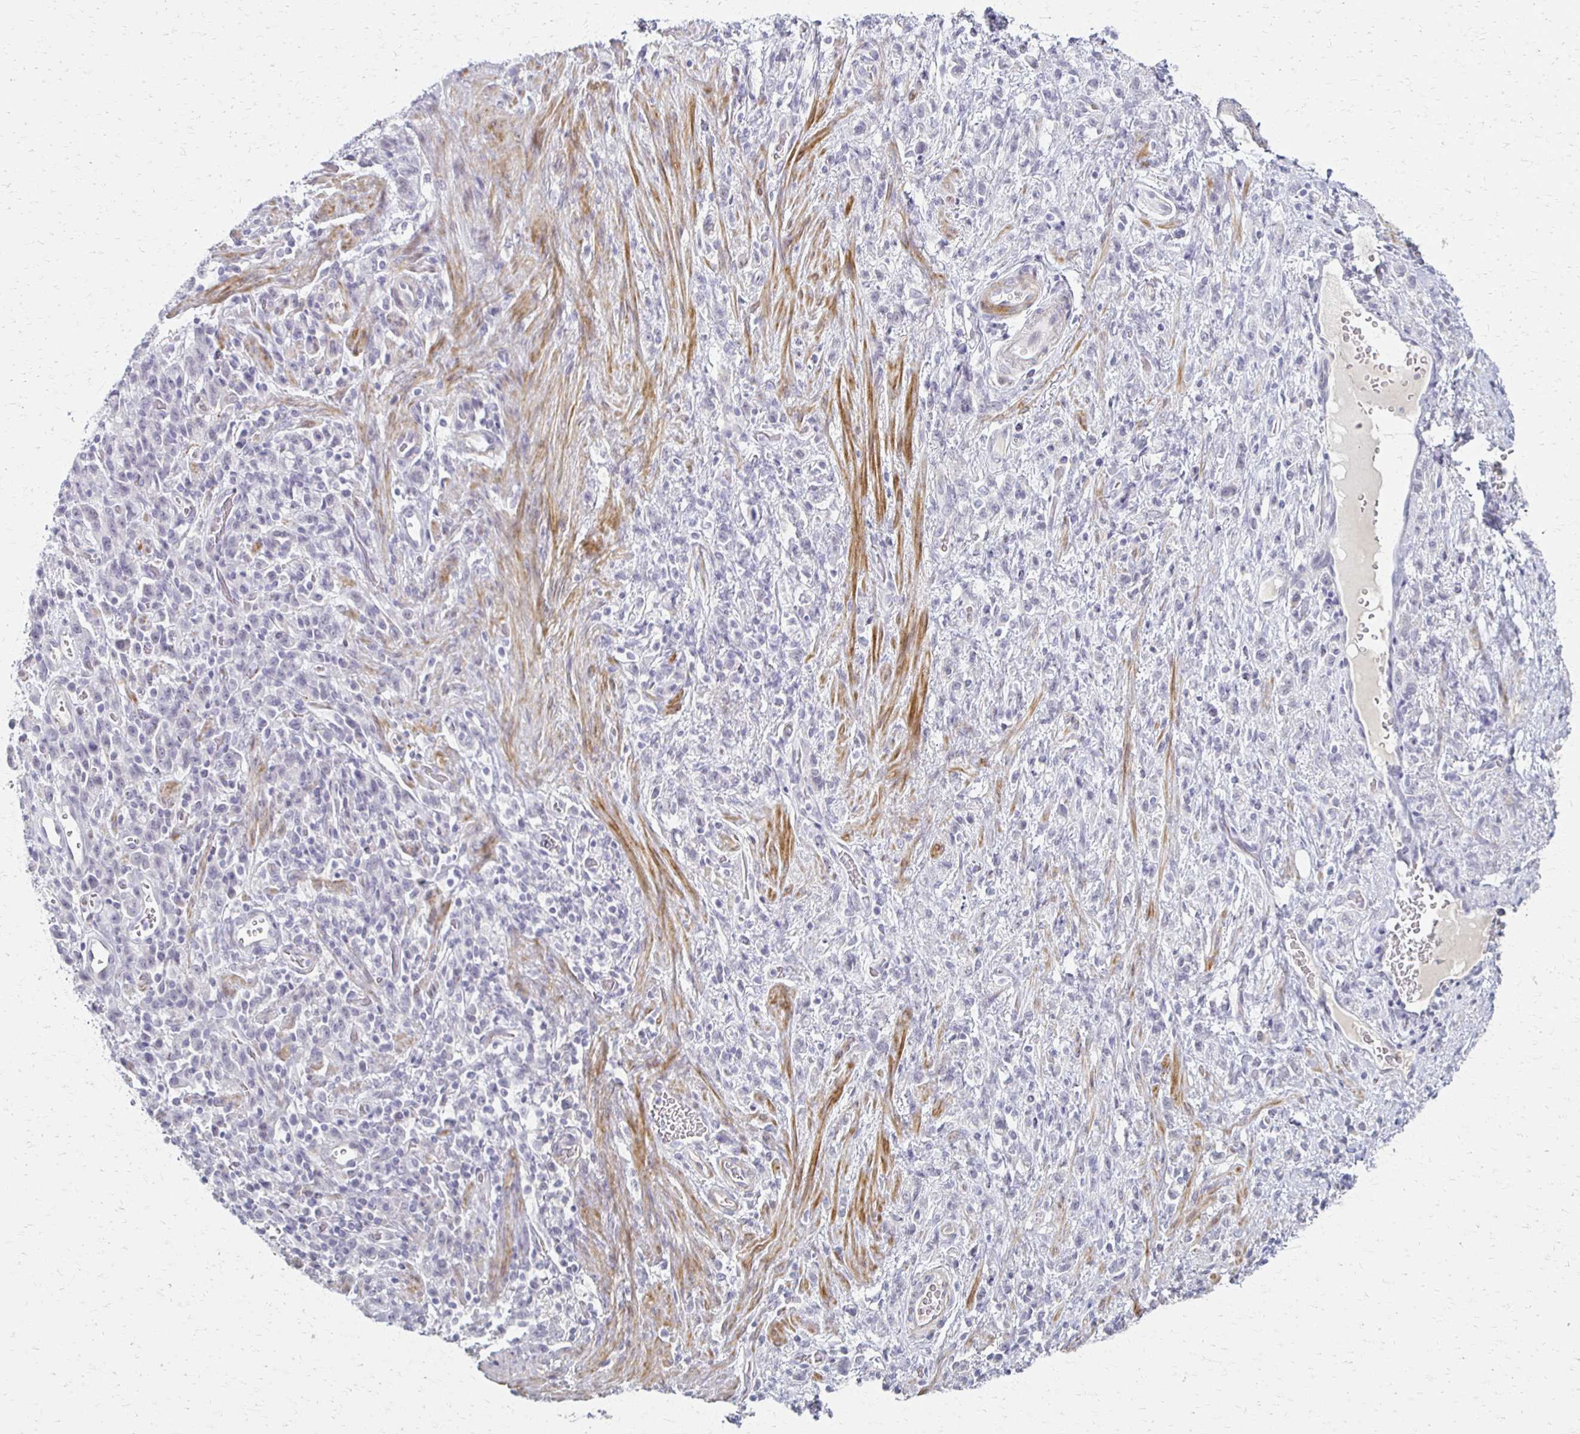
{"staining": {"intensity": "negative", "quantity": "none", "location": "none"}, "tissue": "stomach cancer", "cell_type": "Tumor cells", "image_type": "cancer", "snomed": [{"axis": "morphology", "description": "Adenocarcinoma, NOS"}, {"axis": "topography", "description": "Stomach"}], "caption": "This is an immunohistochemistry photomicrograph of human adenocarcinoma (stomach). There is no expression in tumor cells.", "gene": "FOXO4", "patient": {"sex": "male", "age": 77}}